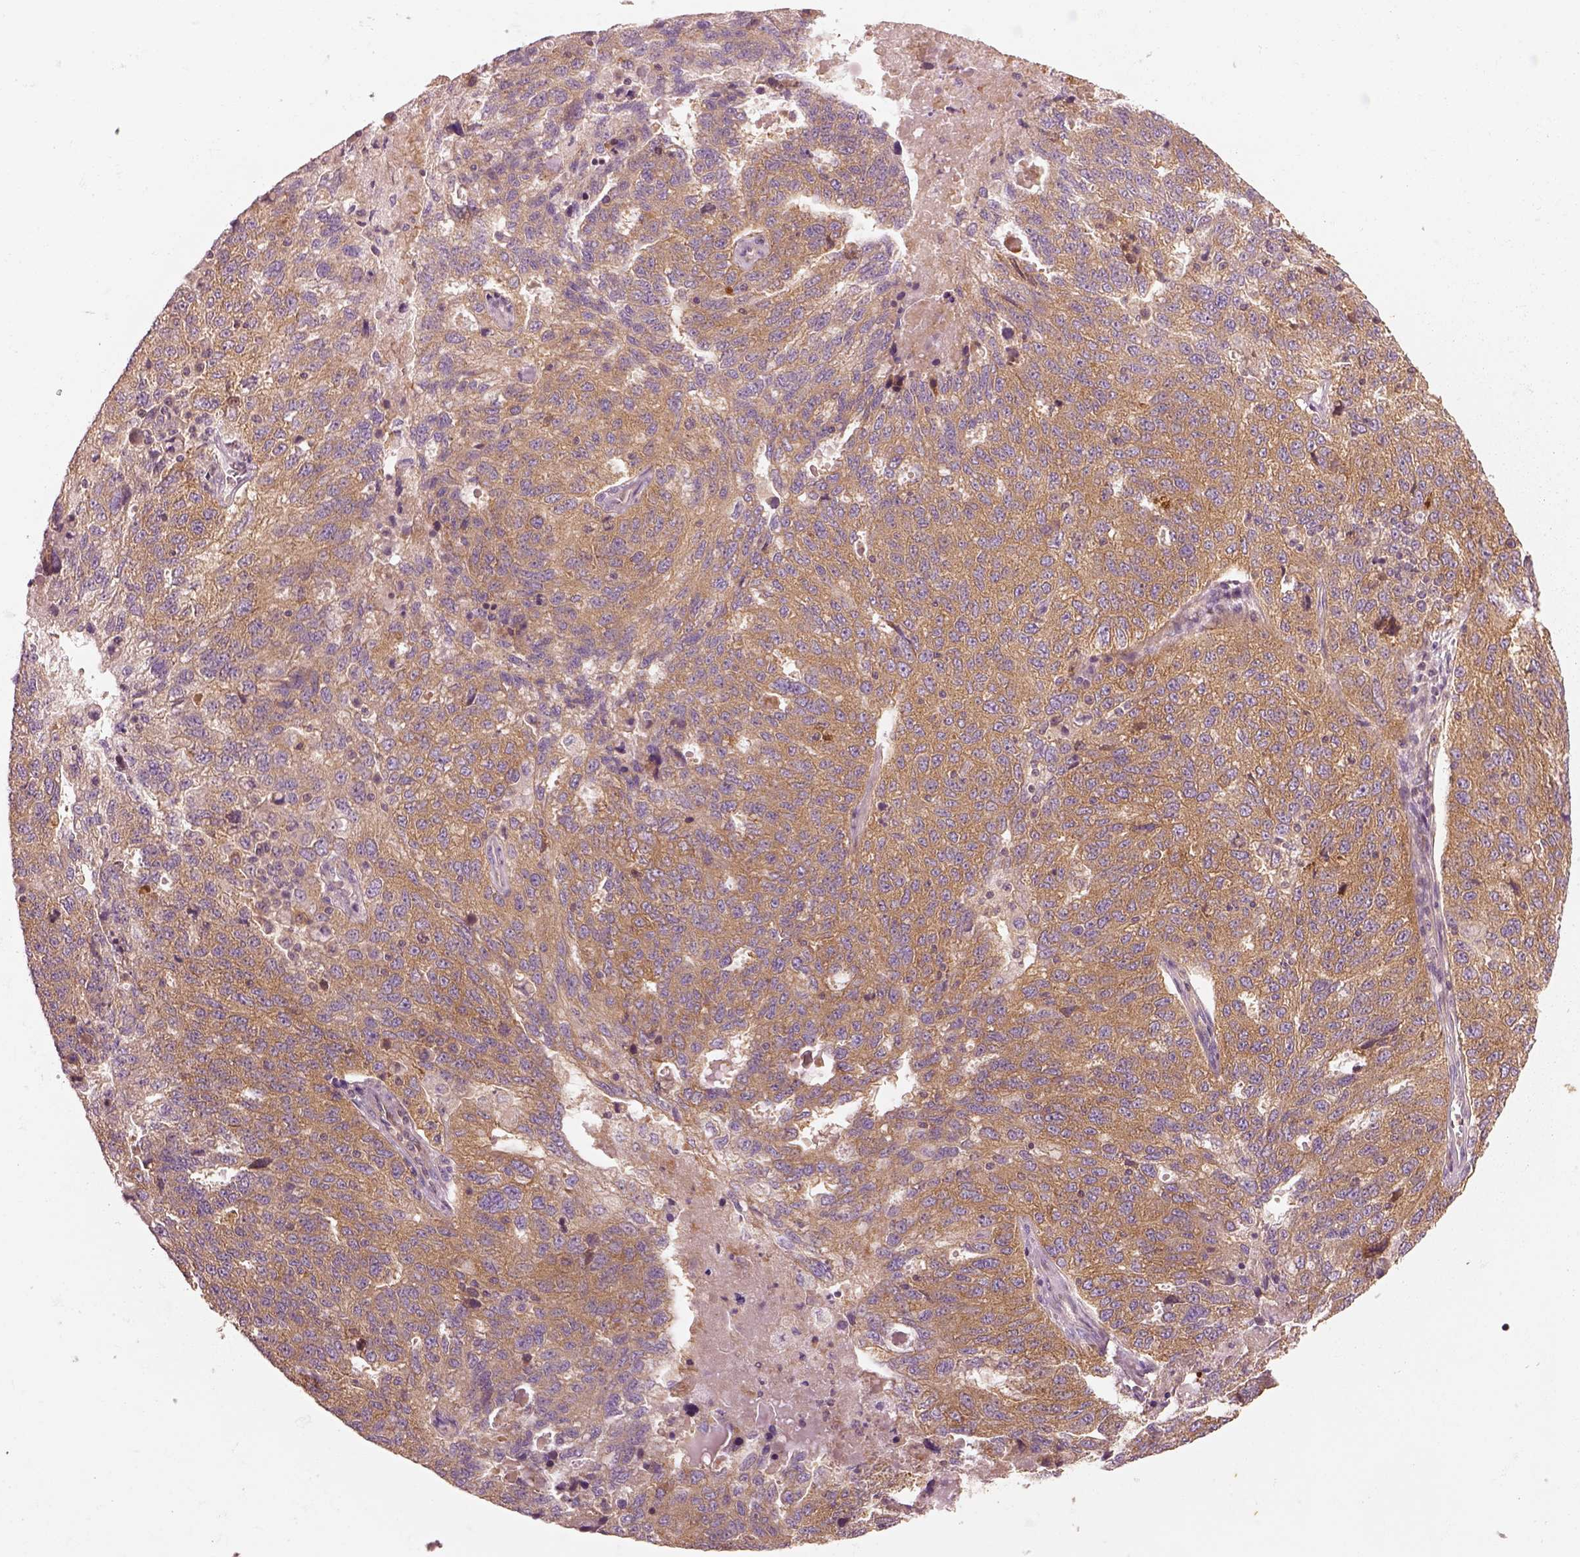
{"staining": {"intensity": "weak", "quantity": ">75%", "location": "cytoplasmic/membranous"}, "tissue": "ovarian cancer", "cell_type": "Tumor cells", "image_type": "cancer", "snomed": [{"axis": "morphology", "description": "Cystadenocarcinoma, serous, NOS"}, {"axis": "topography", "description": "Ovary"}], "caption": "Immunohistochemical staining of human ovarian cancer shows weak cytoplasmic/membranous protein expression in about >75% of tumor cells. The staining was performed using DAB (3,3'-diaminobenzidine) to visualize the protein expression in brown, while the nuclei were stained in blue with hematoxylin (Magnification: 20x).", "gene": "CAD", "patient": {"sex": "female", "age": 71}}